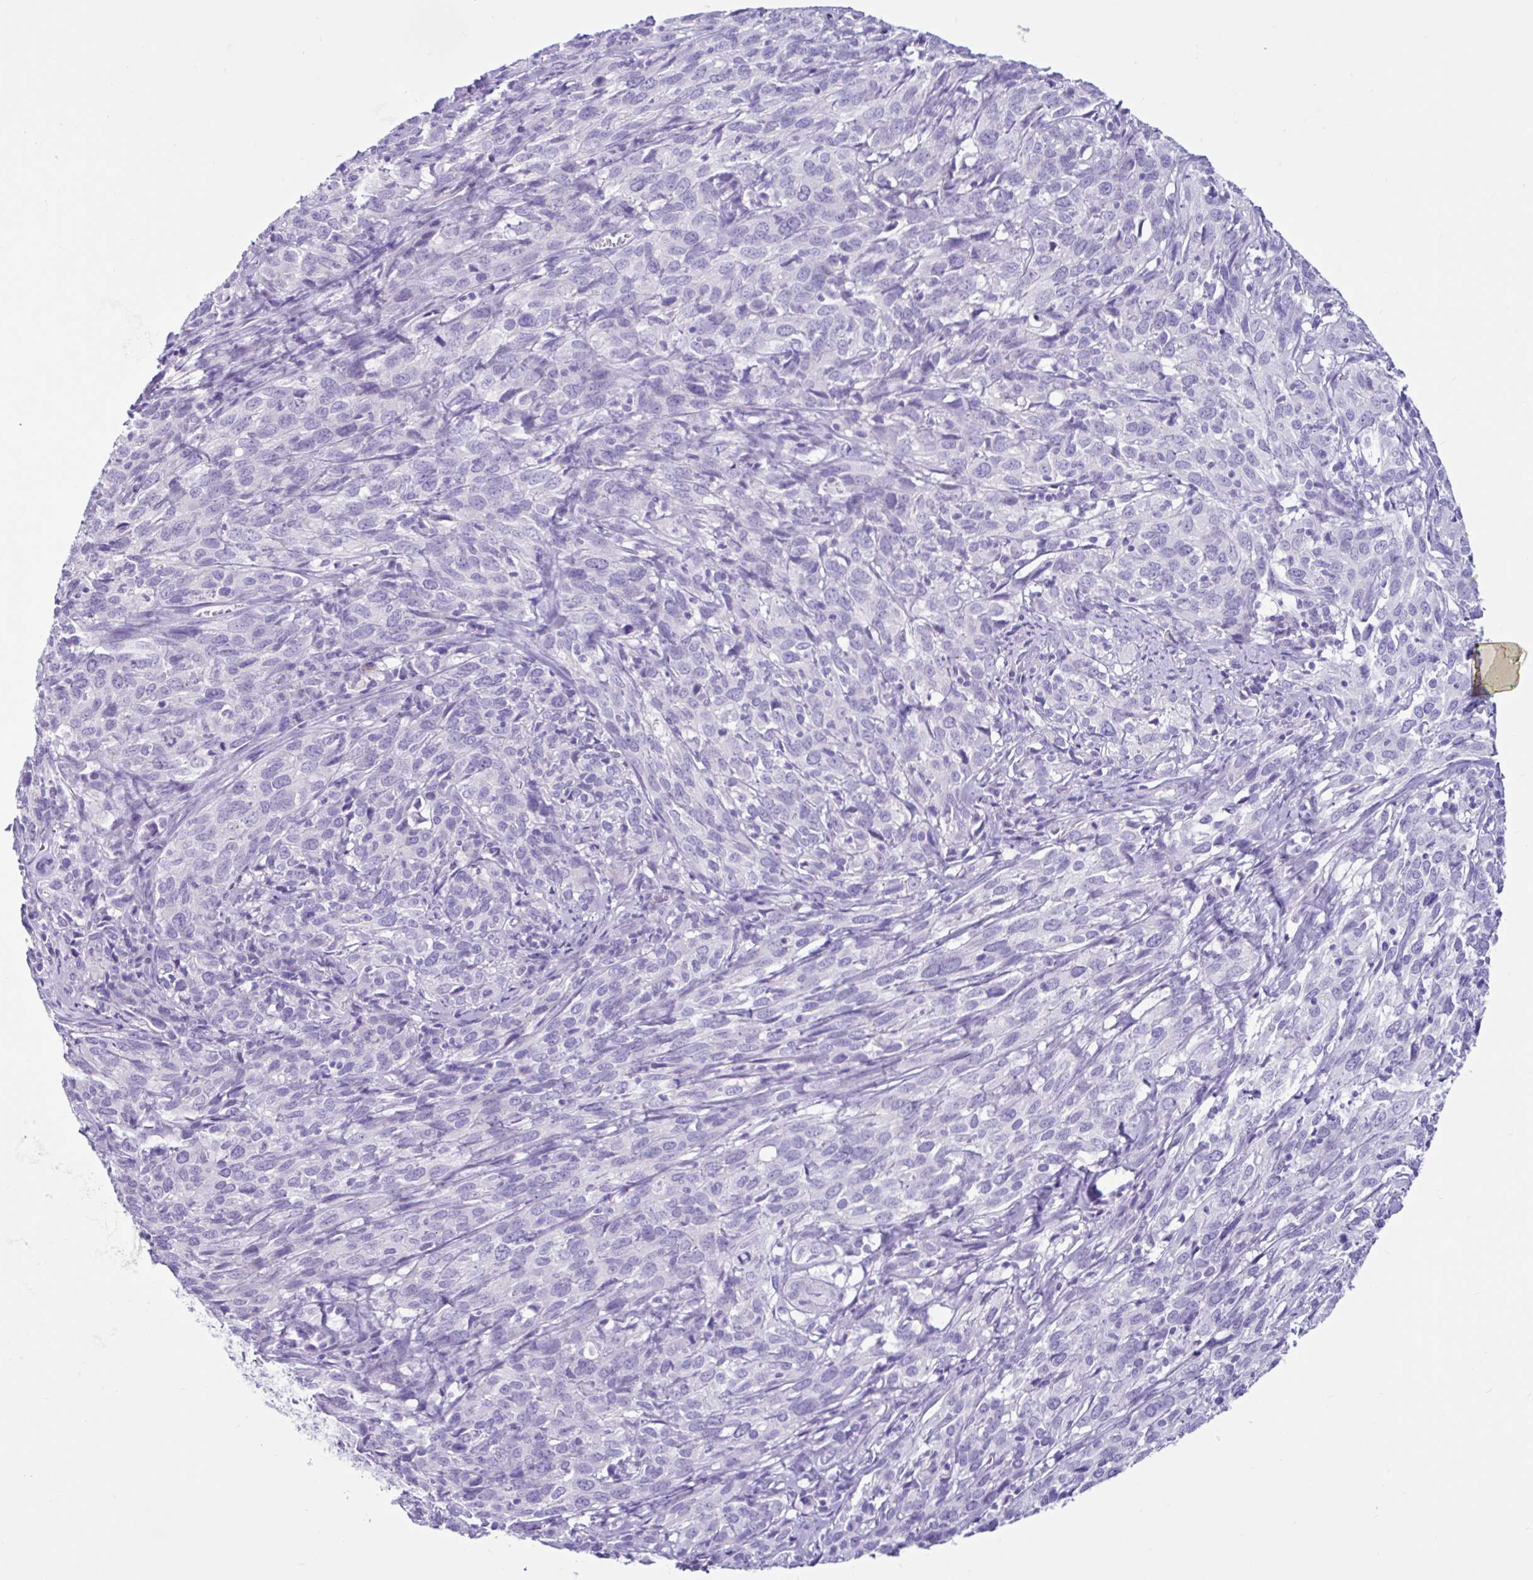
{"staining": {"intensity": "negative", "quantity": "none", "location": "none"}, "tissue": "cervical cancer", "cell_type": "Tumor cells", "image_type": "cancer", "snomed": [{"axis": "morphology", "description": "Squamous cell carcinoma, NOS"}, {"axis": "topography", "description": "Cervix"}], "caption": "Protein analysis of squamous cell carcinoma (cervical) reveals no significant staining in tumor cells. (Brightfield microscopy of DAB IHC at high magnification).", "gene": "CYP19A1", "patient": {"sex": "female", "age": 51}}